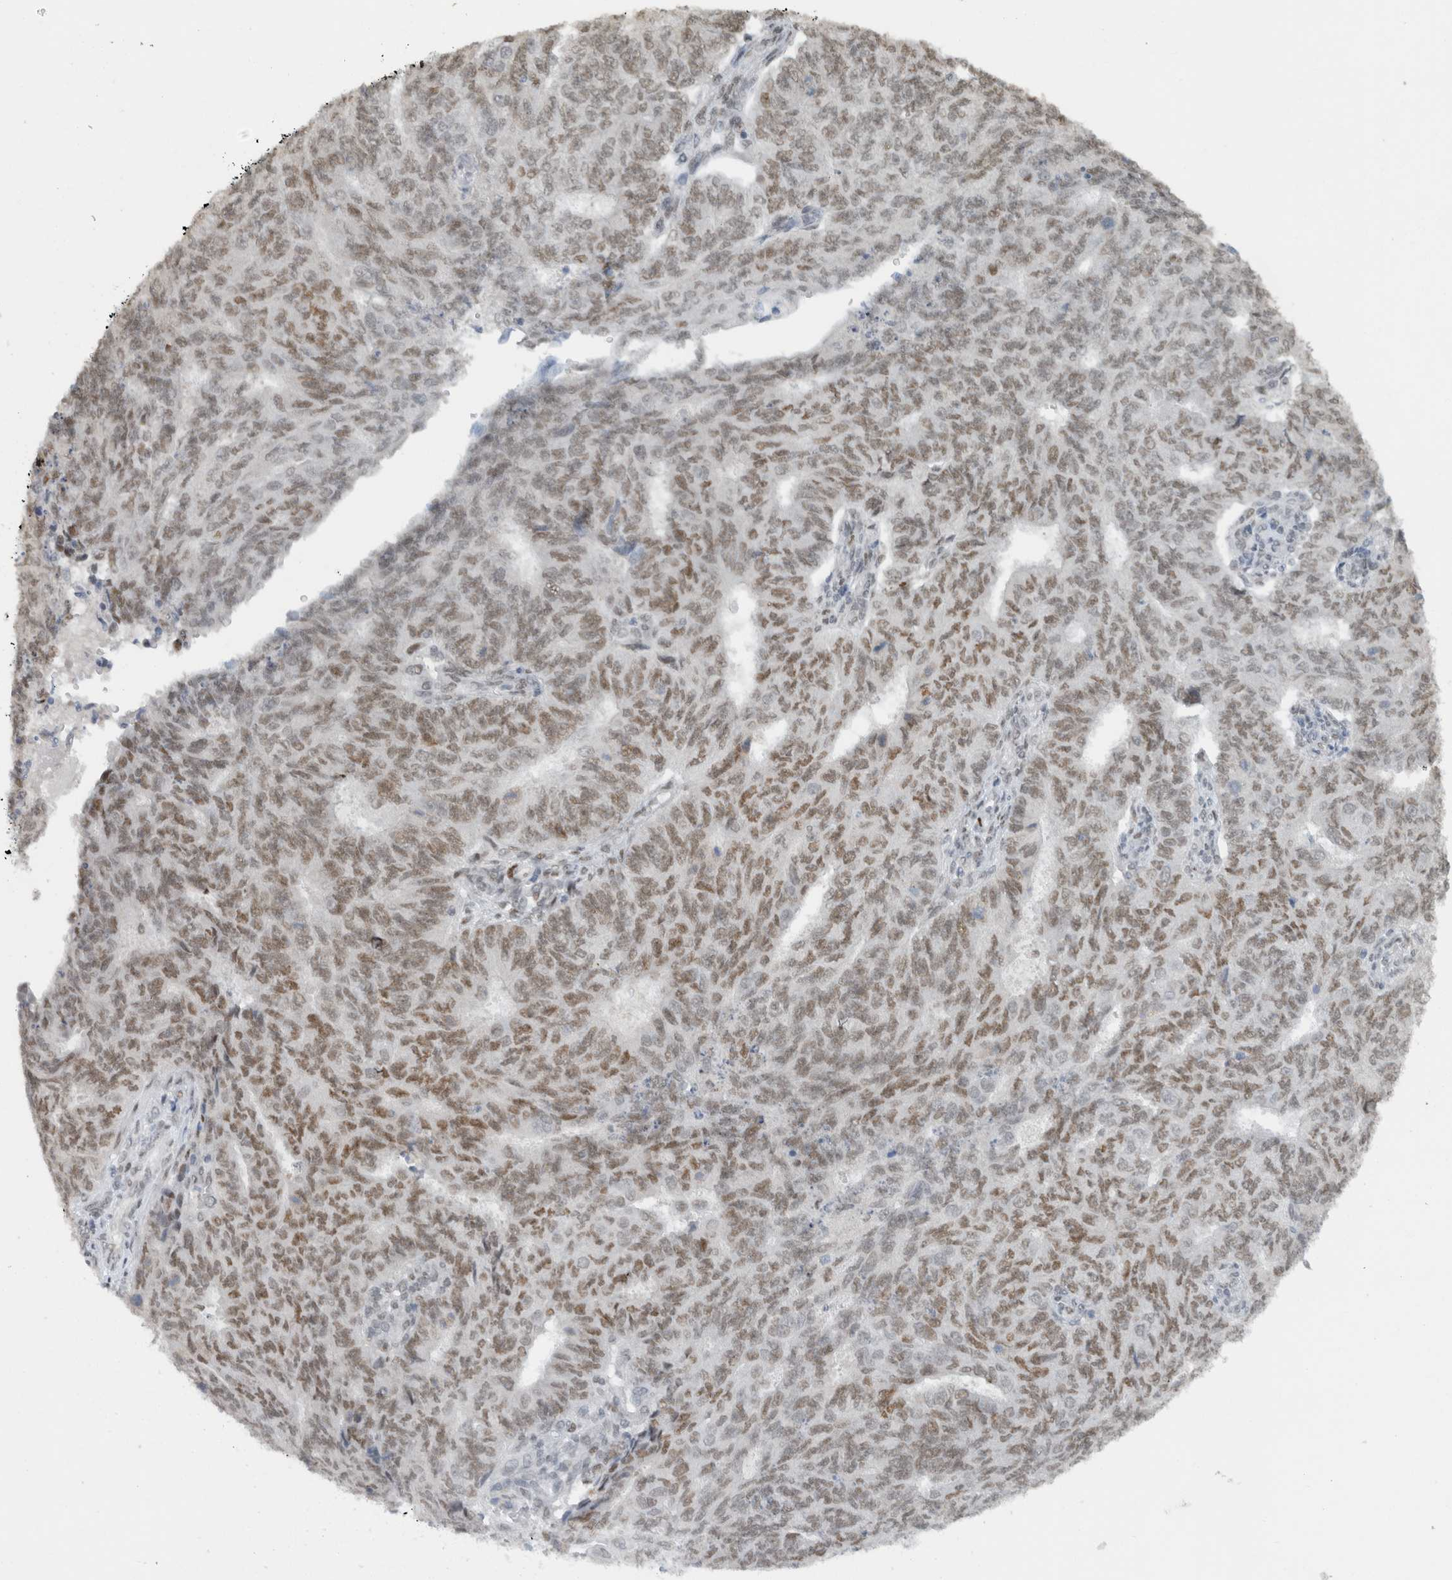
{"staining": {"intensity": "weak", "quantity": ">75%", "location": "nuclear"}, "tissue": "endometrial cancer", "cell_type": "Tumor cells", "image_type": "cancer", "snomed": [{"axis": "morphology", "description": "Adenocarcinoma, NOS"}, {"axis": "topography", "description": "Endometrium"}], "caption": "An immunohistochemistry (IHC) micrograph of neoplastic tissue is shown. Protein staining in brown labels weak nuclear positivity in endometrial adenocarcinoma within tumor cells.", "gene": "HNRNPR", "patient": {"sex": "female", "age": 32}}